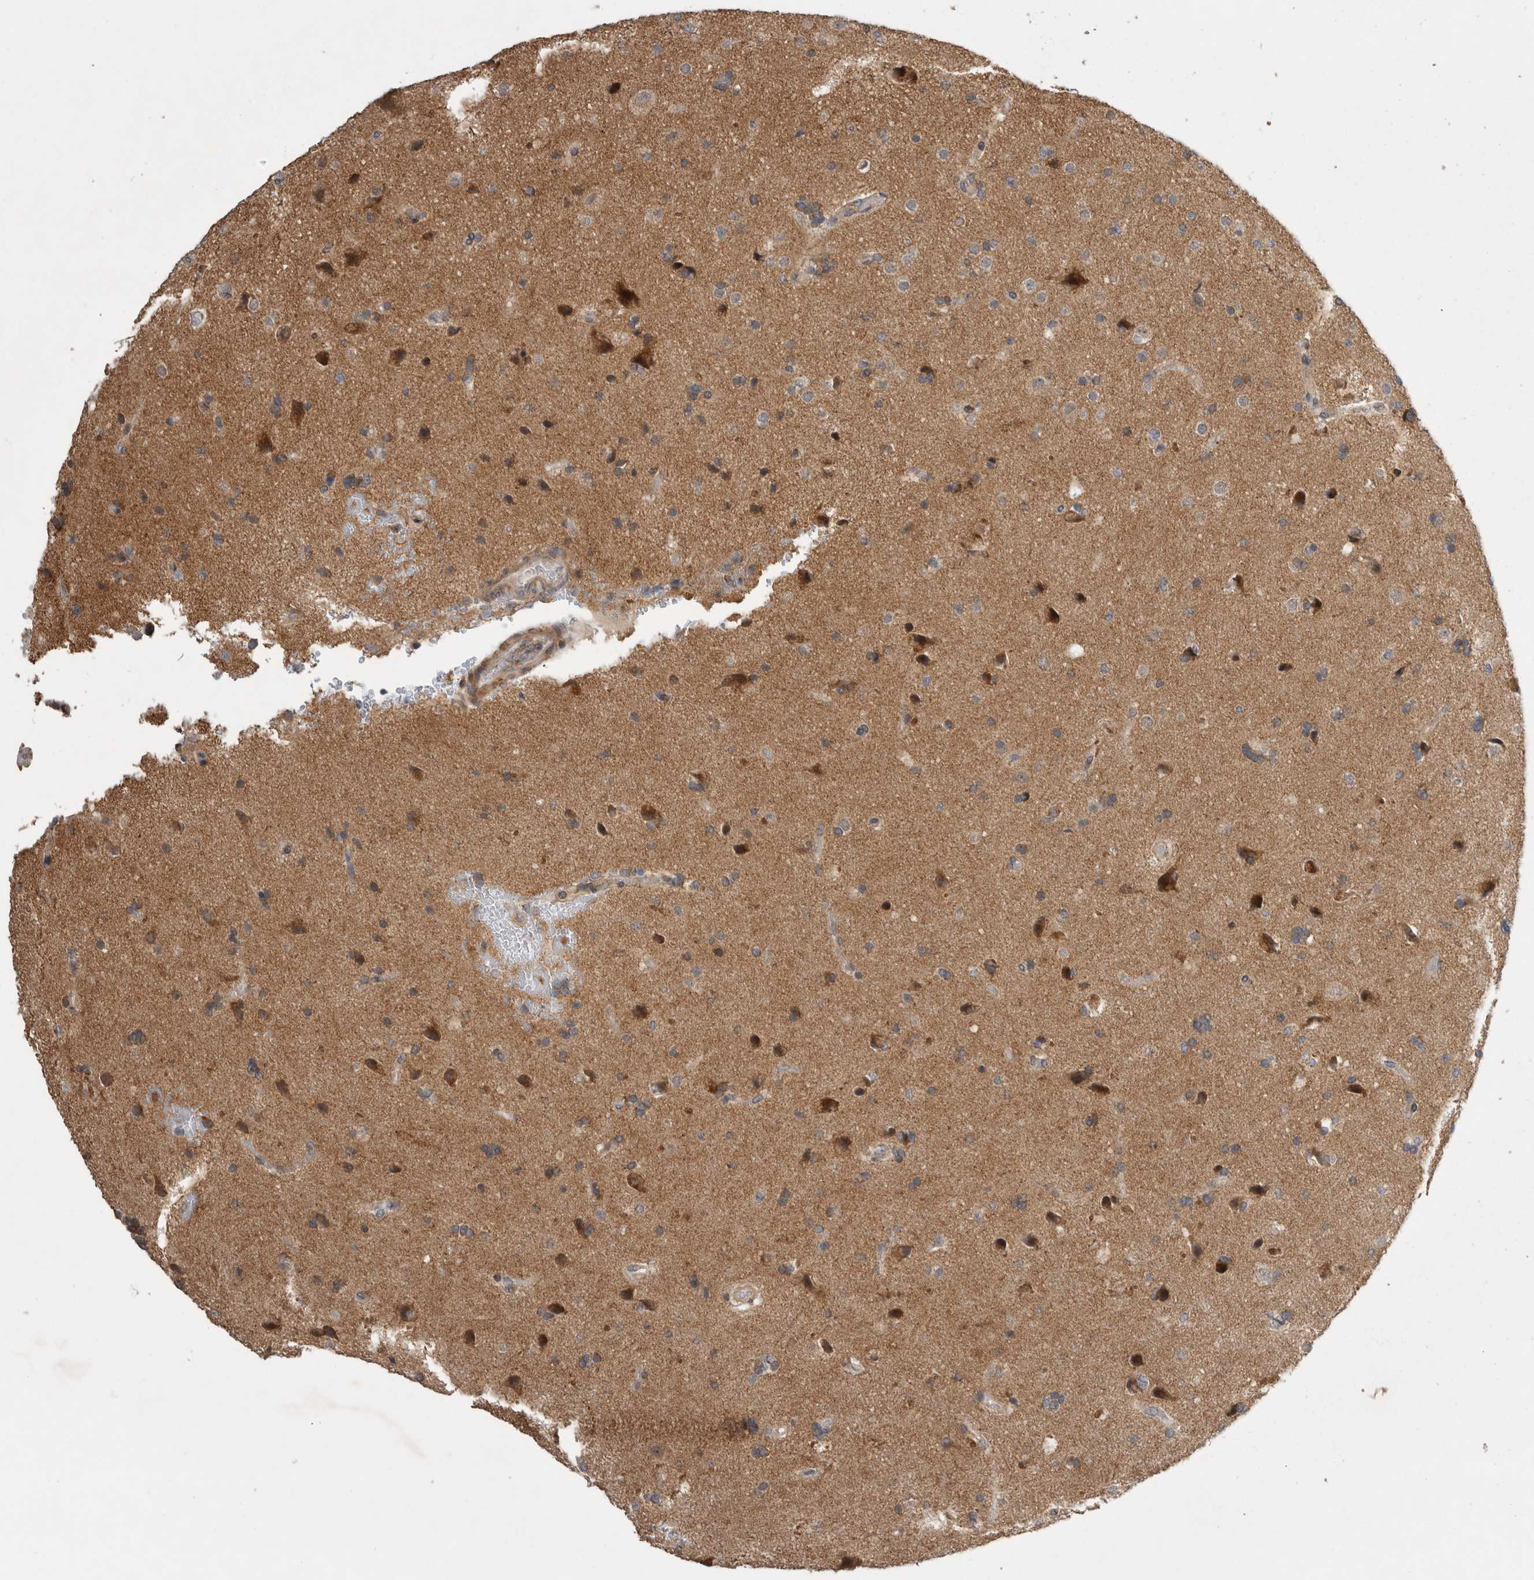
{"staining": {"intensity": "weak", "quantity": ">75%", "location": "cytoplasmic/membranous"}, "tissue": "glioma", "cell_type": "Tumor cells", "image_type": "cancer", "snomed": [{"axis": "morphology", "description": "Glioma, malignant, High grade"}, {"axis": "topography", "description": "Brain"}], "caption": "This image reveals glioma stained with immunohistochemistry to label a protein in brown. The cytoplasmic/membranous of tumor cells show weak positivity for the protein. Nuclei are counter-stained blue.", "gene": "KCNIP1", "patient": {"sex": "male", "age": 72}}